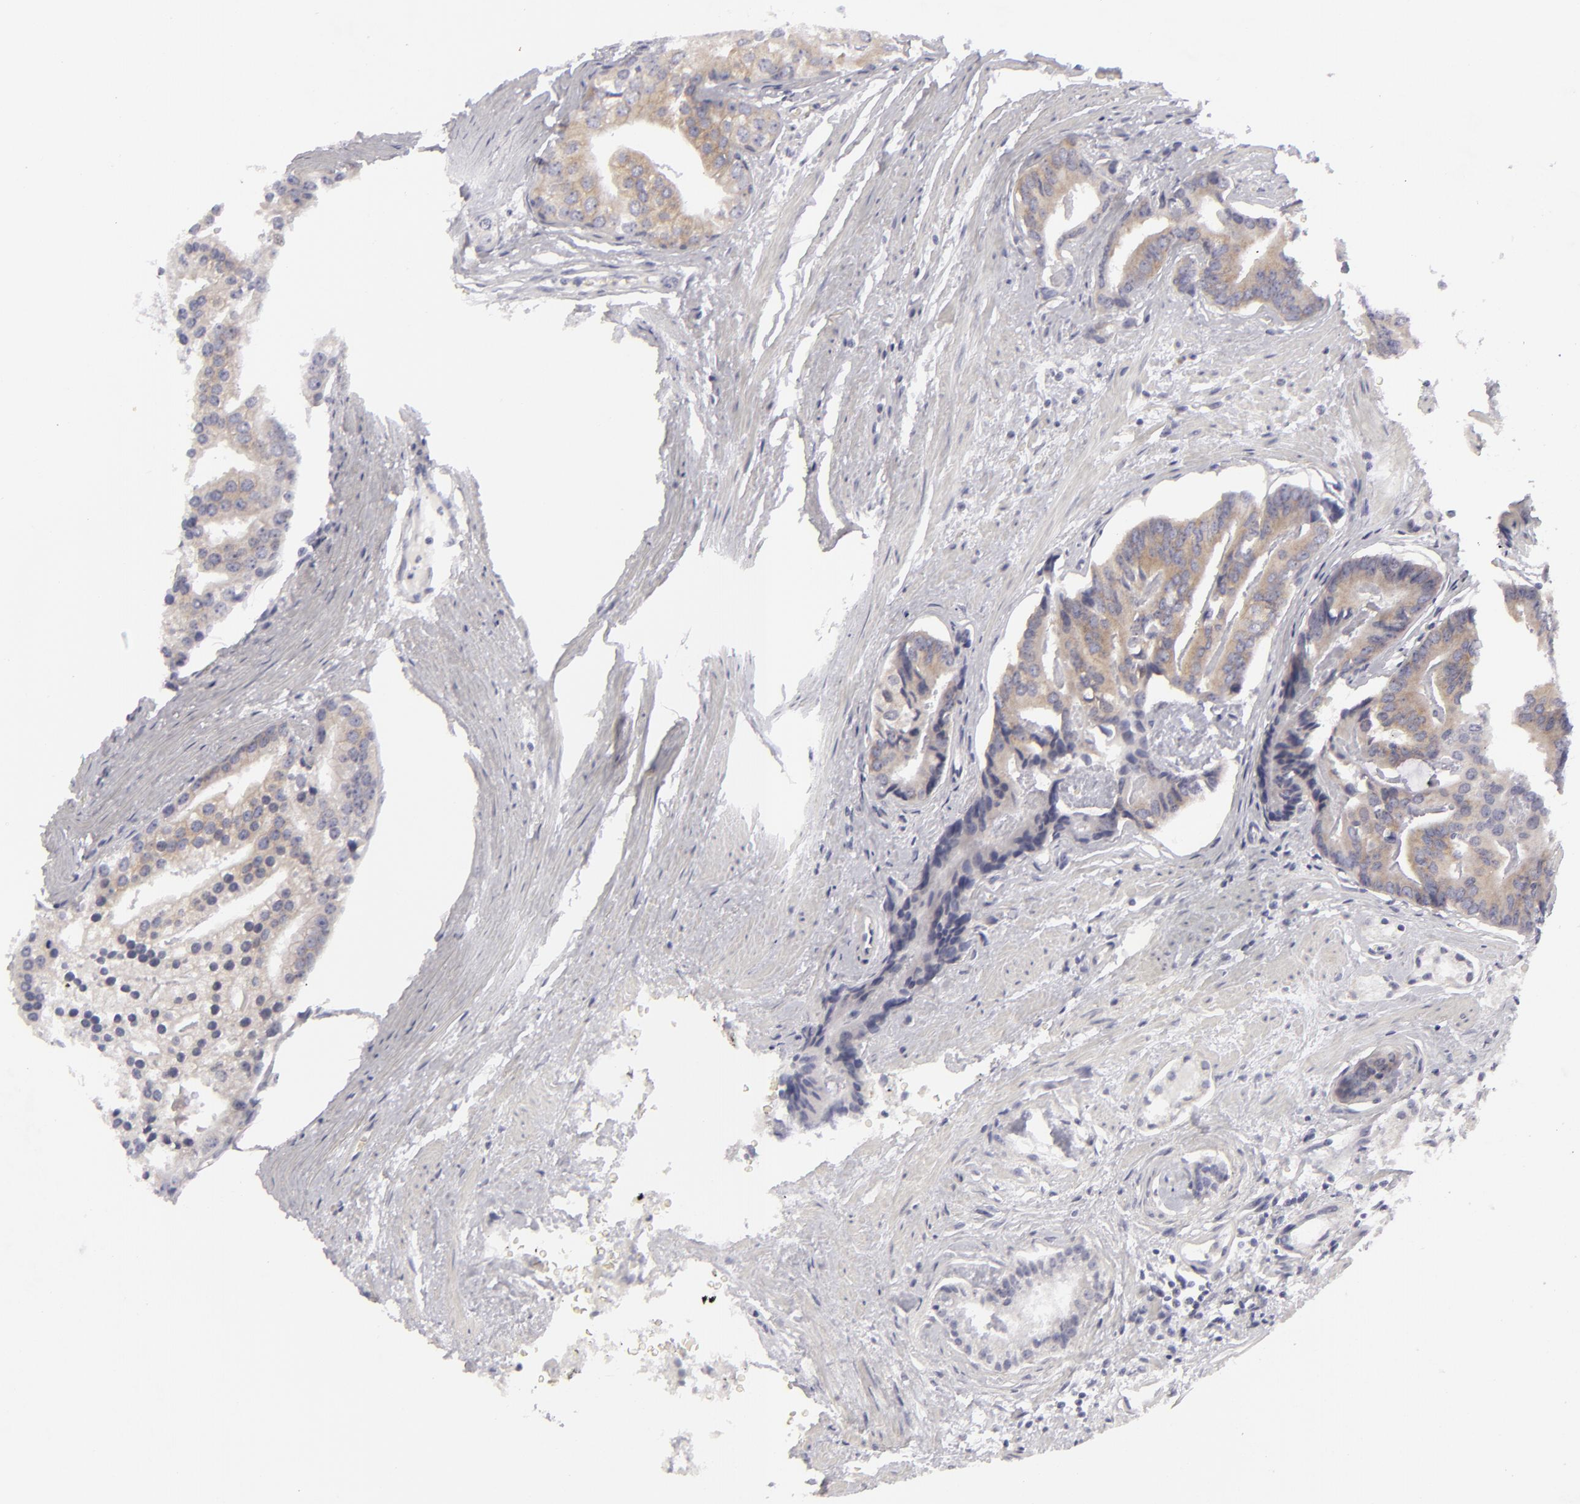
{"staining": {"intensity": "weak", "quantity": ">75%", "location": "cytoplasmic/membranous"}, "tissue": "prostate cancer", "cell_type": "Tumor cells", "image_type": "cancer", "snomed": [{"axis": "morphology", "description": "Adenocarcinoma, High grade"}, {"axis": "topography", "description": "Prostate"}], "caption": "Prostate cancer (adenocarcinoma (high-grade)) stained with DAB immunohistochemistry displays low levels of weak cytoplasmic/membranous expression in about >75% of tumor cells.", "gene": "DLG4", "patient": {"sex": "male", "age": 56}}